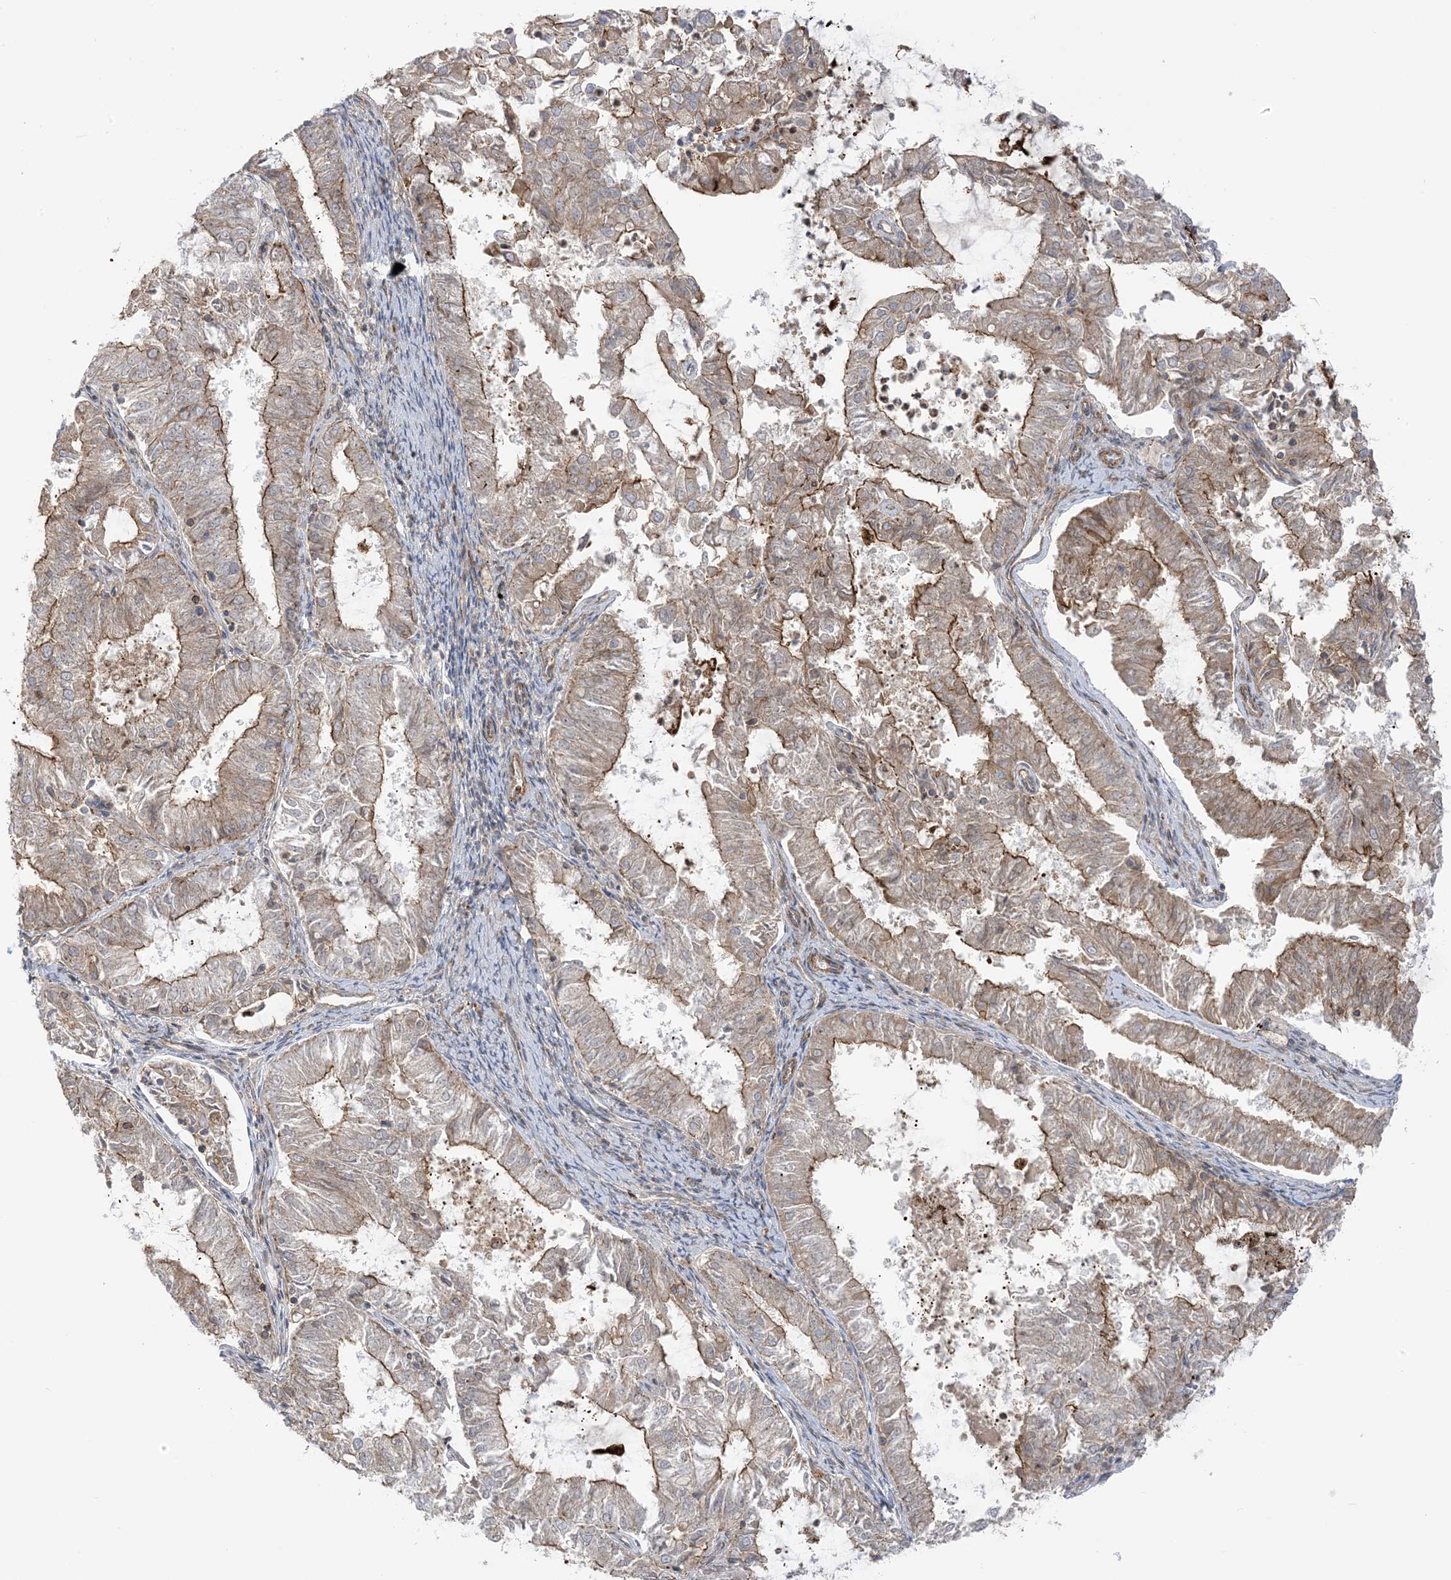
{"staining": {"intensity": "moderate", "quantity": "25%-75%", "location": "cytoplasmic/membranous"}, "tissue": "endometrial cancer", "cell_type": "Tumor cells", "image_type": "cancer", "snomed": [{"axis": "morphology", "description": "Adenocarcinoma, NOS"}, {"axis": "topography", "description": "Endometrium"}], "caption": "A histopathology image showing moderate cytoplasmic/membranous positivity in approximately 25%-75% of tumor cells in endometrial cancer (adenocarcinoma), as visualized by brown immunohistochemical staining.", "gene": "ICMT", "patient": {"sex": "female", "age": 57}}